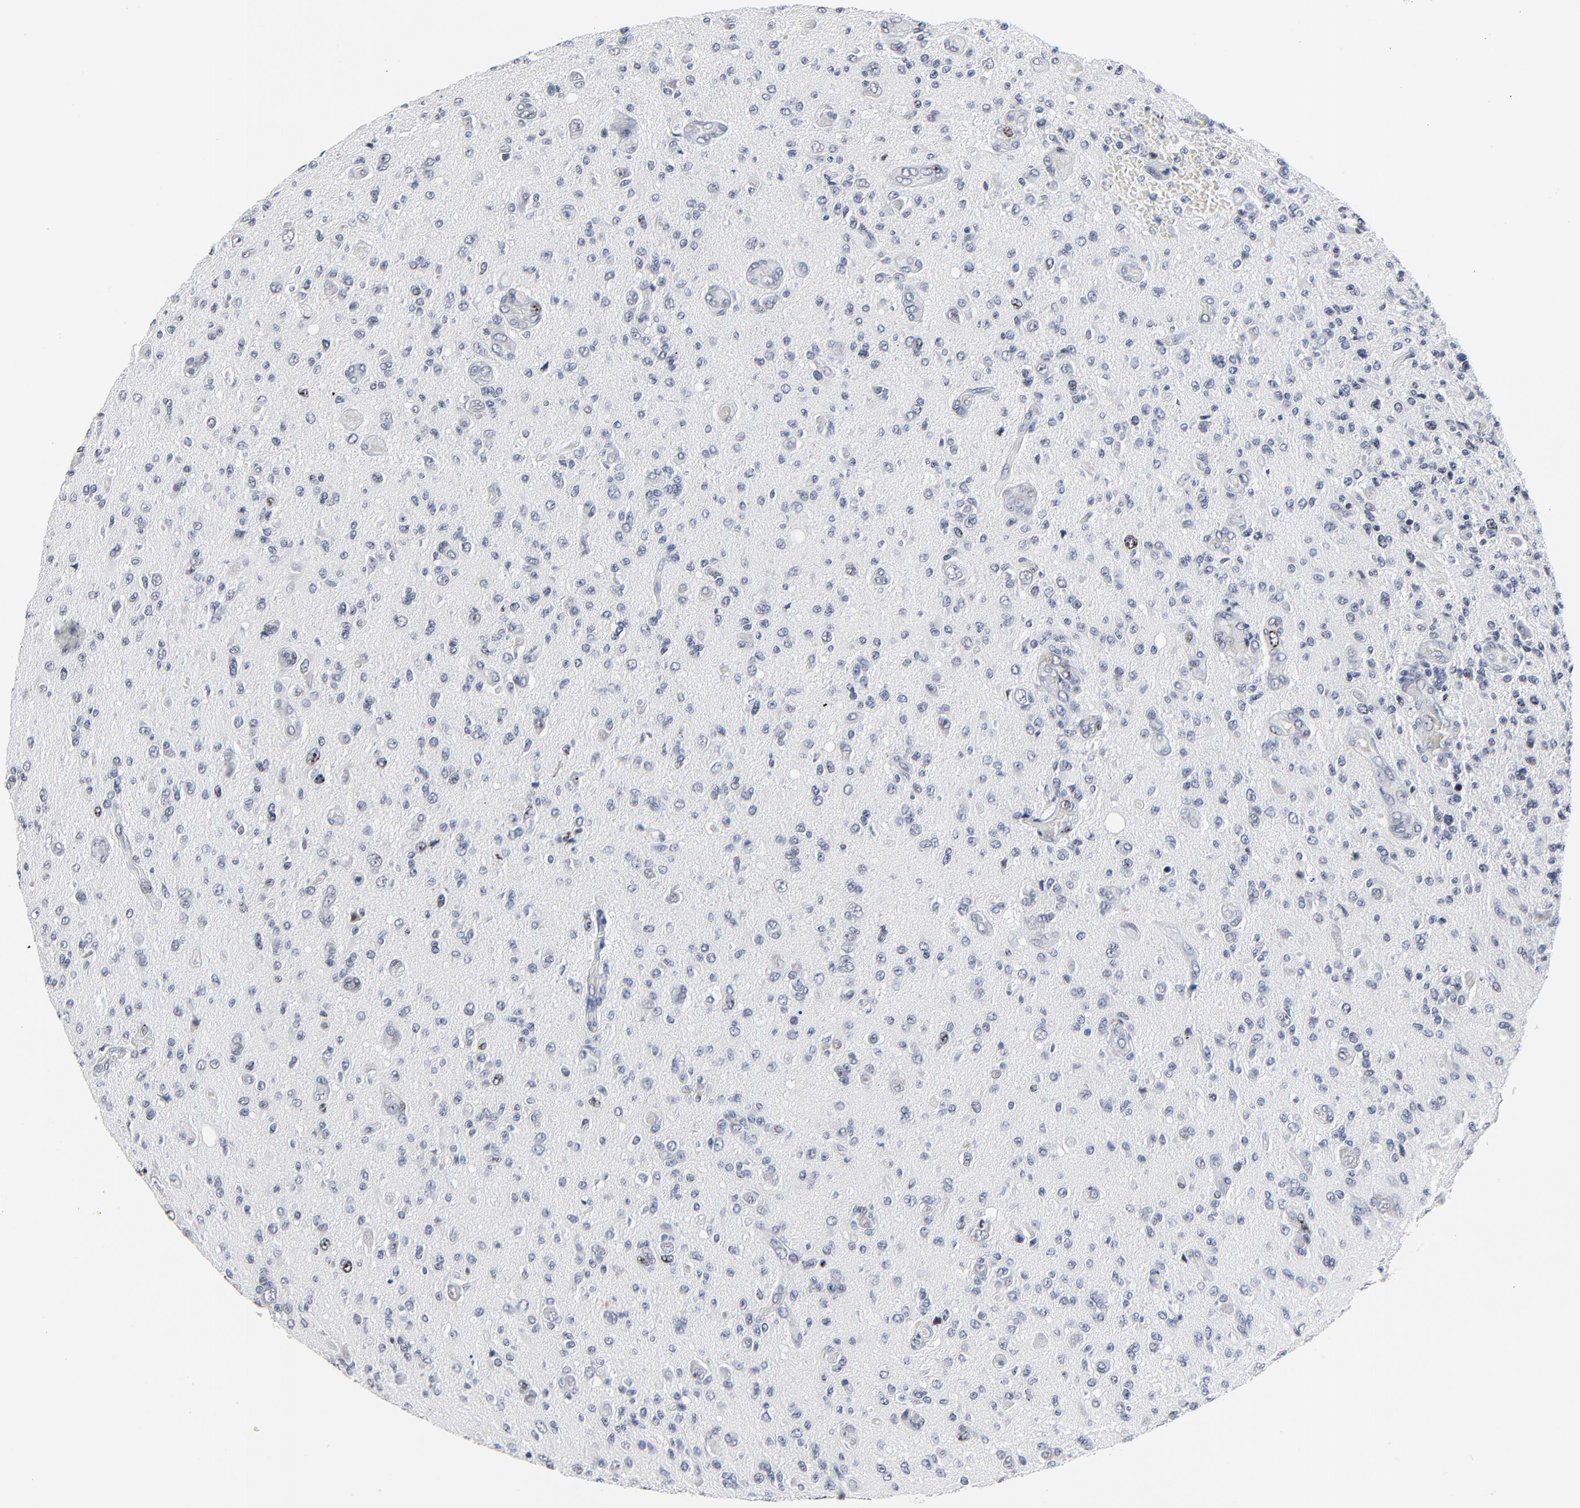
{"staining": {"intensity": "weak", "quantity": "<25%", "location": "nuclear"}, "tissue": "glioma", "cell_type": "Tumor cells", "image_type": "cancer", "snomed": [{"axis": "morphology", "description": "Glioma, malignant, High grade"}, {"axis": "topography", "description": "Brain"}], "caption": "The photomicrograph demonstrates no staining of tumor cells in glioma. Brightfield microscopy of immunohistochemistry (IHC) stained with DAB (3,3'-diaminobenzidine) (brown) and hematoxylin (blue), captured at high magnification.", "gene": "ZNF589", "patient": {"sex": "male", "age": 36}}